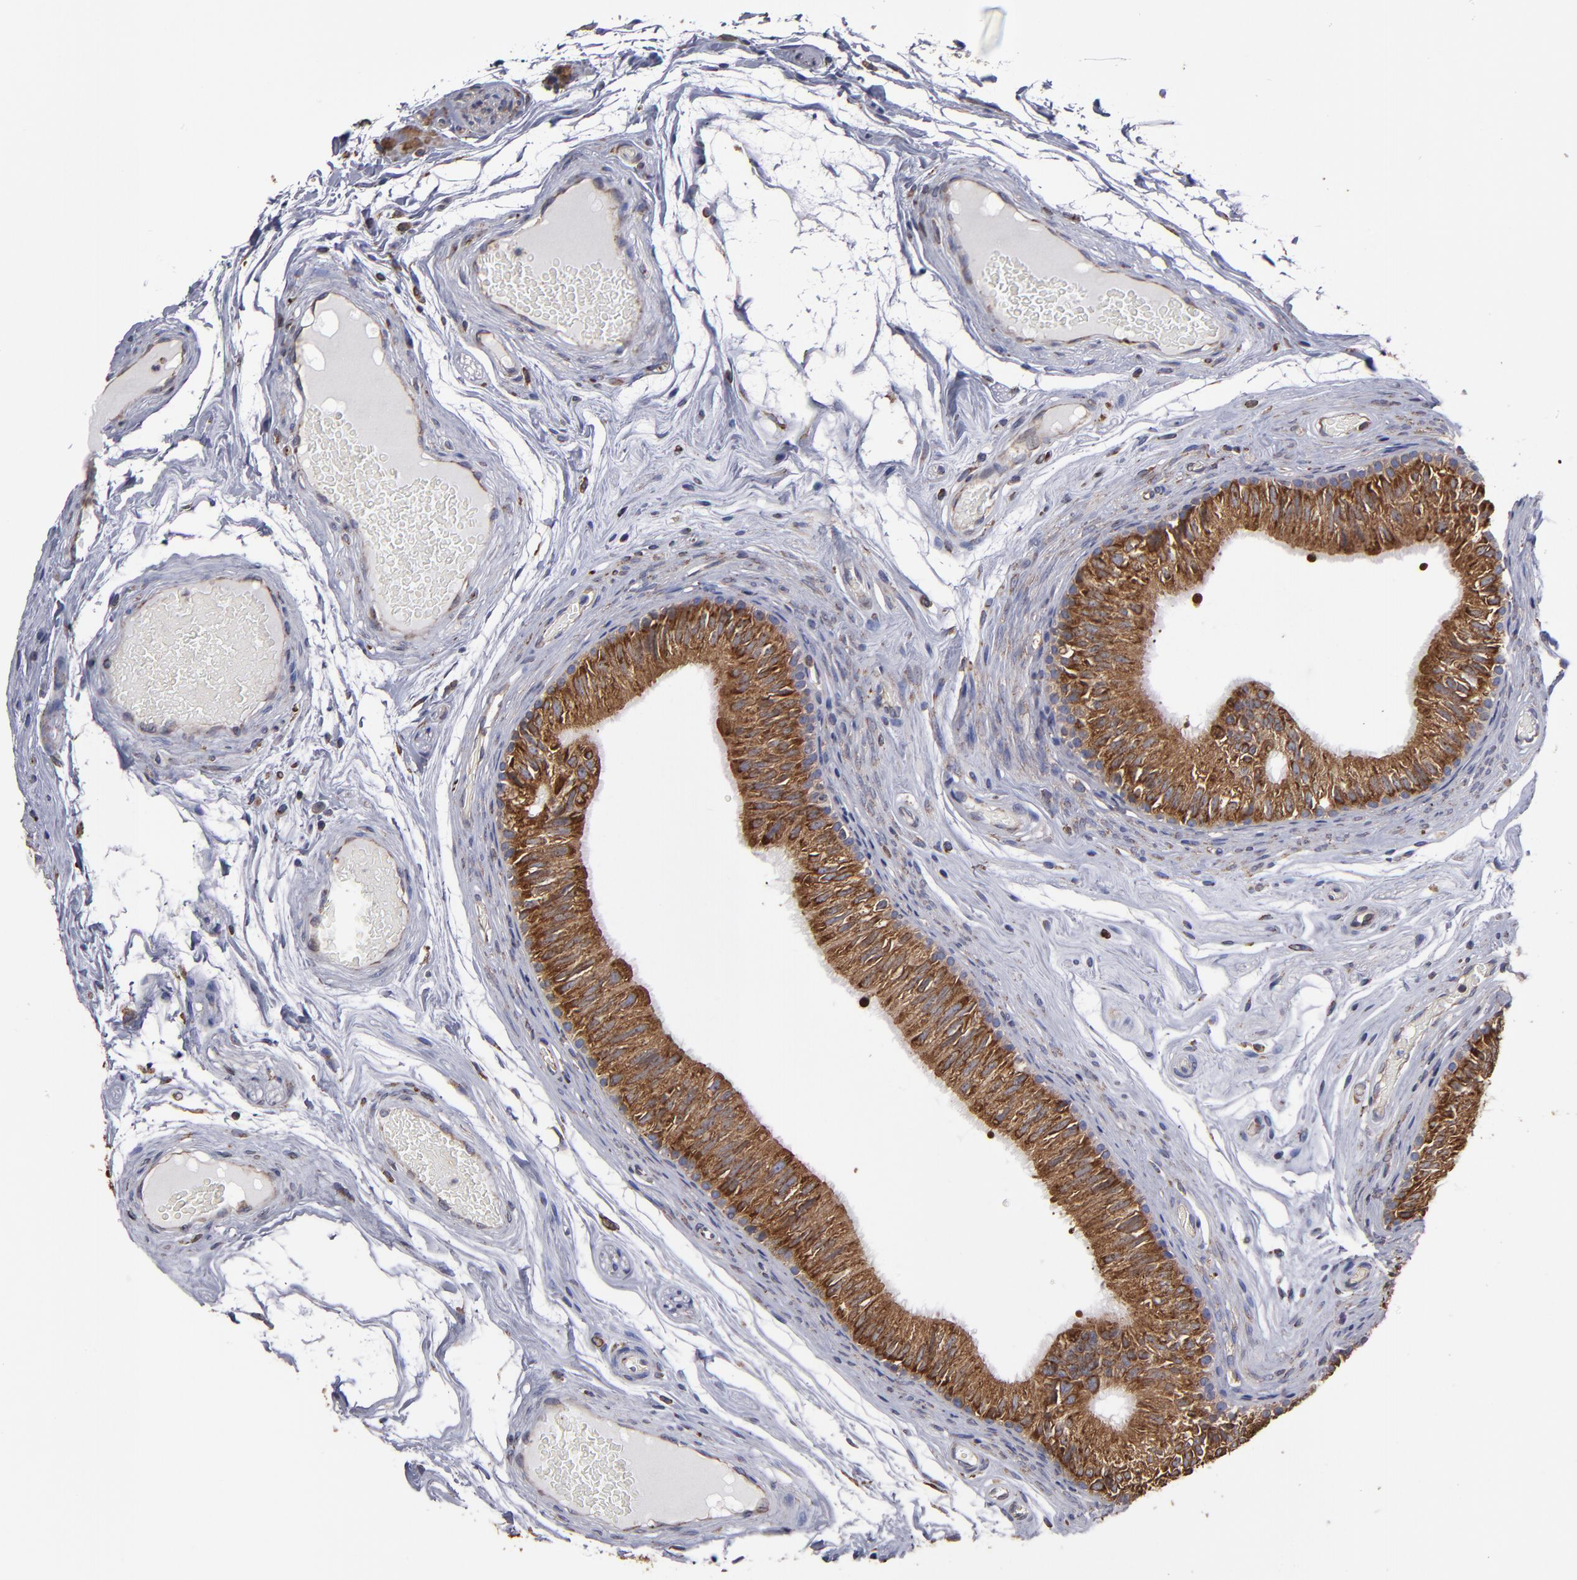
{"staining": {"intensity": "strong", "quantity": ">75%", "location": "cytoplasmic/membranous"}, "tissue": "epididymis", "cell_type": "Glandular cells", "image_type": "normal", "snomed": [{"axis": "morphology", "description": "Normal tissue, NOS"}, {"axis": "topography", "description": "Testis"}, {"axis": "topography", "description": "Epididymis"}], "caption": "DAB (3,3'-diaminobenzidine) immunohistochemical staining of unremarkable human epididymis exhibits strong cytoplasmic/membranous protein staining in approximately >75% of glandular cells. The staining was performed using DAB to visualize the protein expression in brown, while the nuclei were stained in blue with hematoxylin (Magnification: 20x).", "gene": "SND1", "patient": {"sex": "male", "age": 36}}